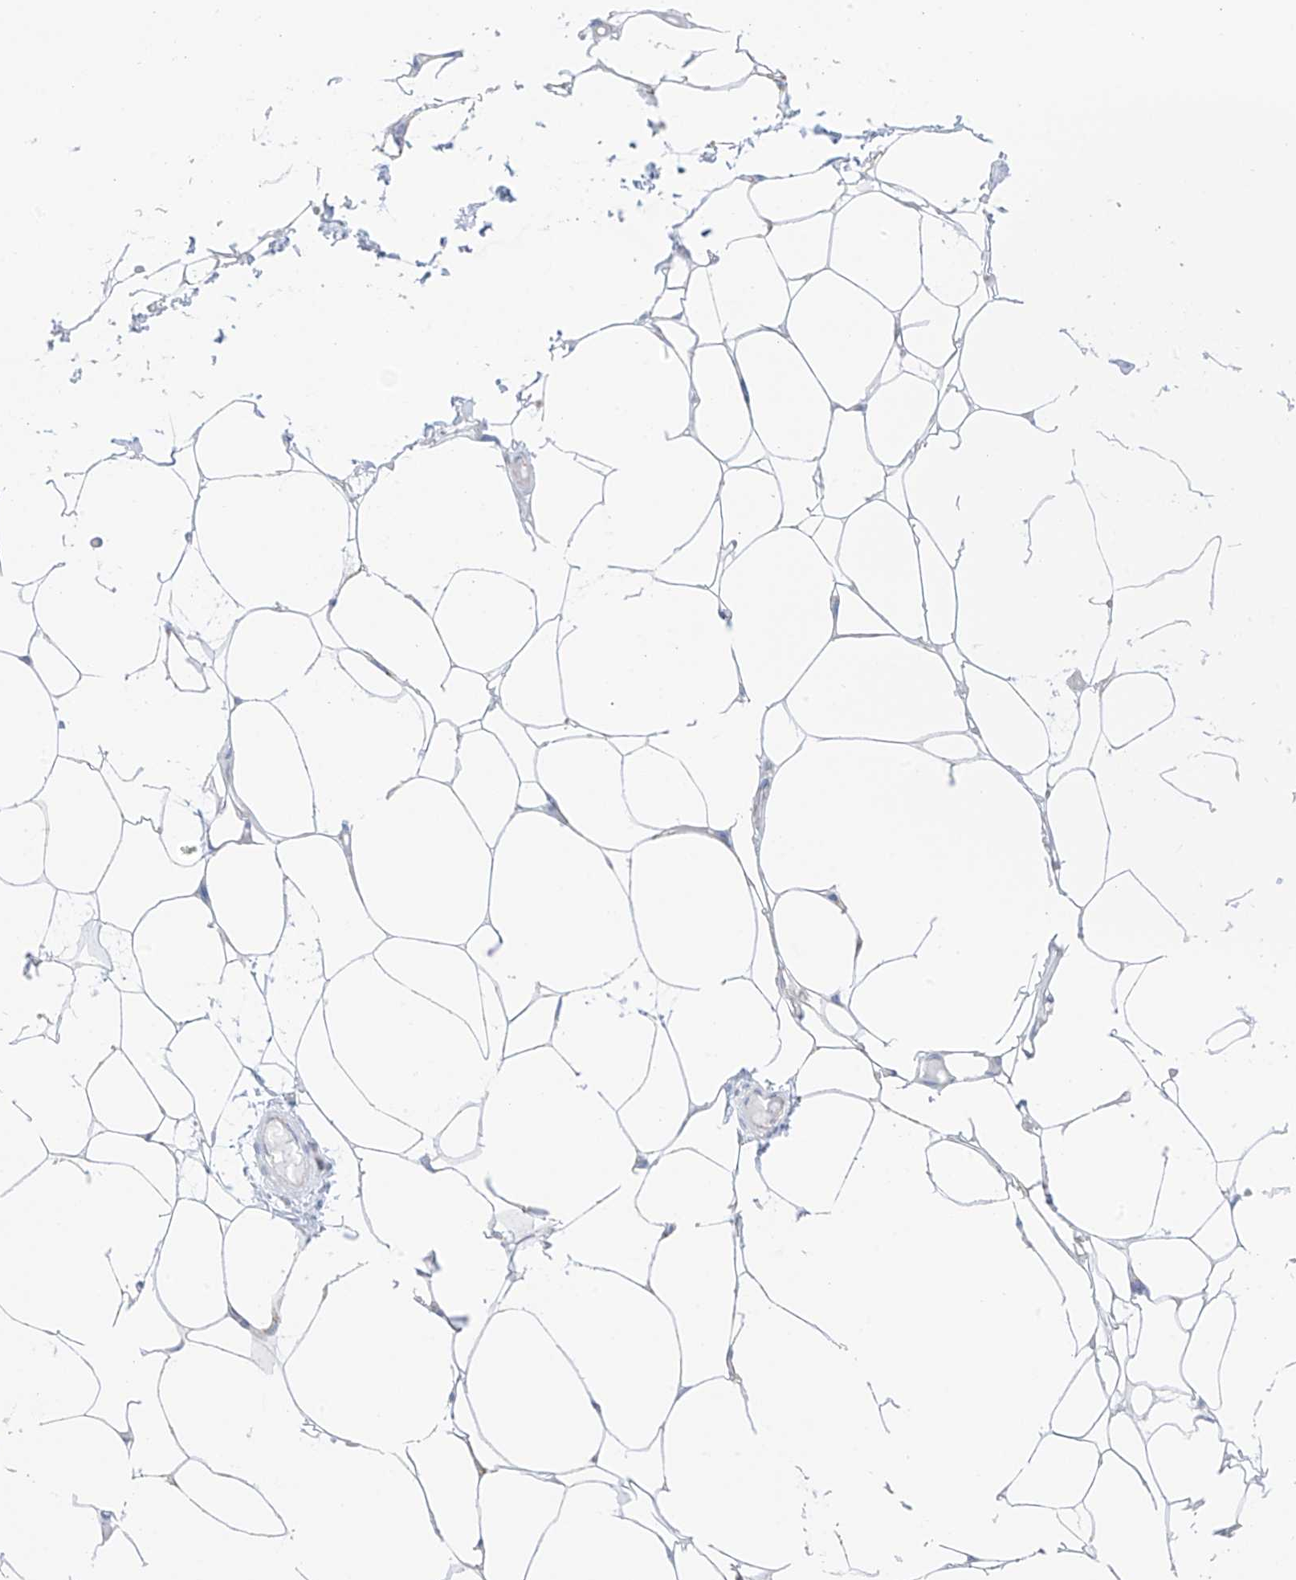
{"staining": {"intensity": "negative", "quantity": "none", "location": "none"}, "tissue": "adipose tissue", "cell_type": "Adipocytes", "image_type": "normal", "snomed": [{"axis": "morphology", "description": "Normal tissue, NOS"}, {"axis": "topography", "description": "Breast"}], "caption": "The micrograph demonstrates no significant positivity in adipocytes of adipose tissue.", "gene": "XKR3", "patient": {"sex": "female", "age": 23}}